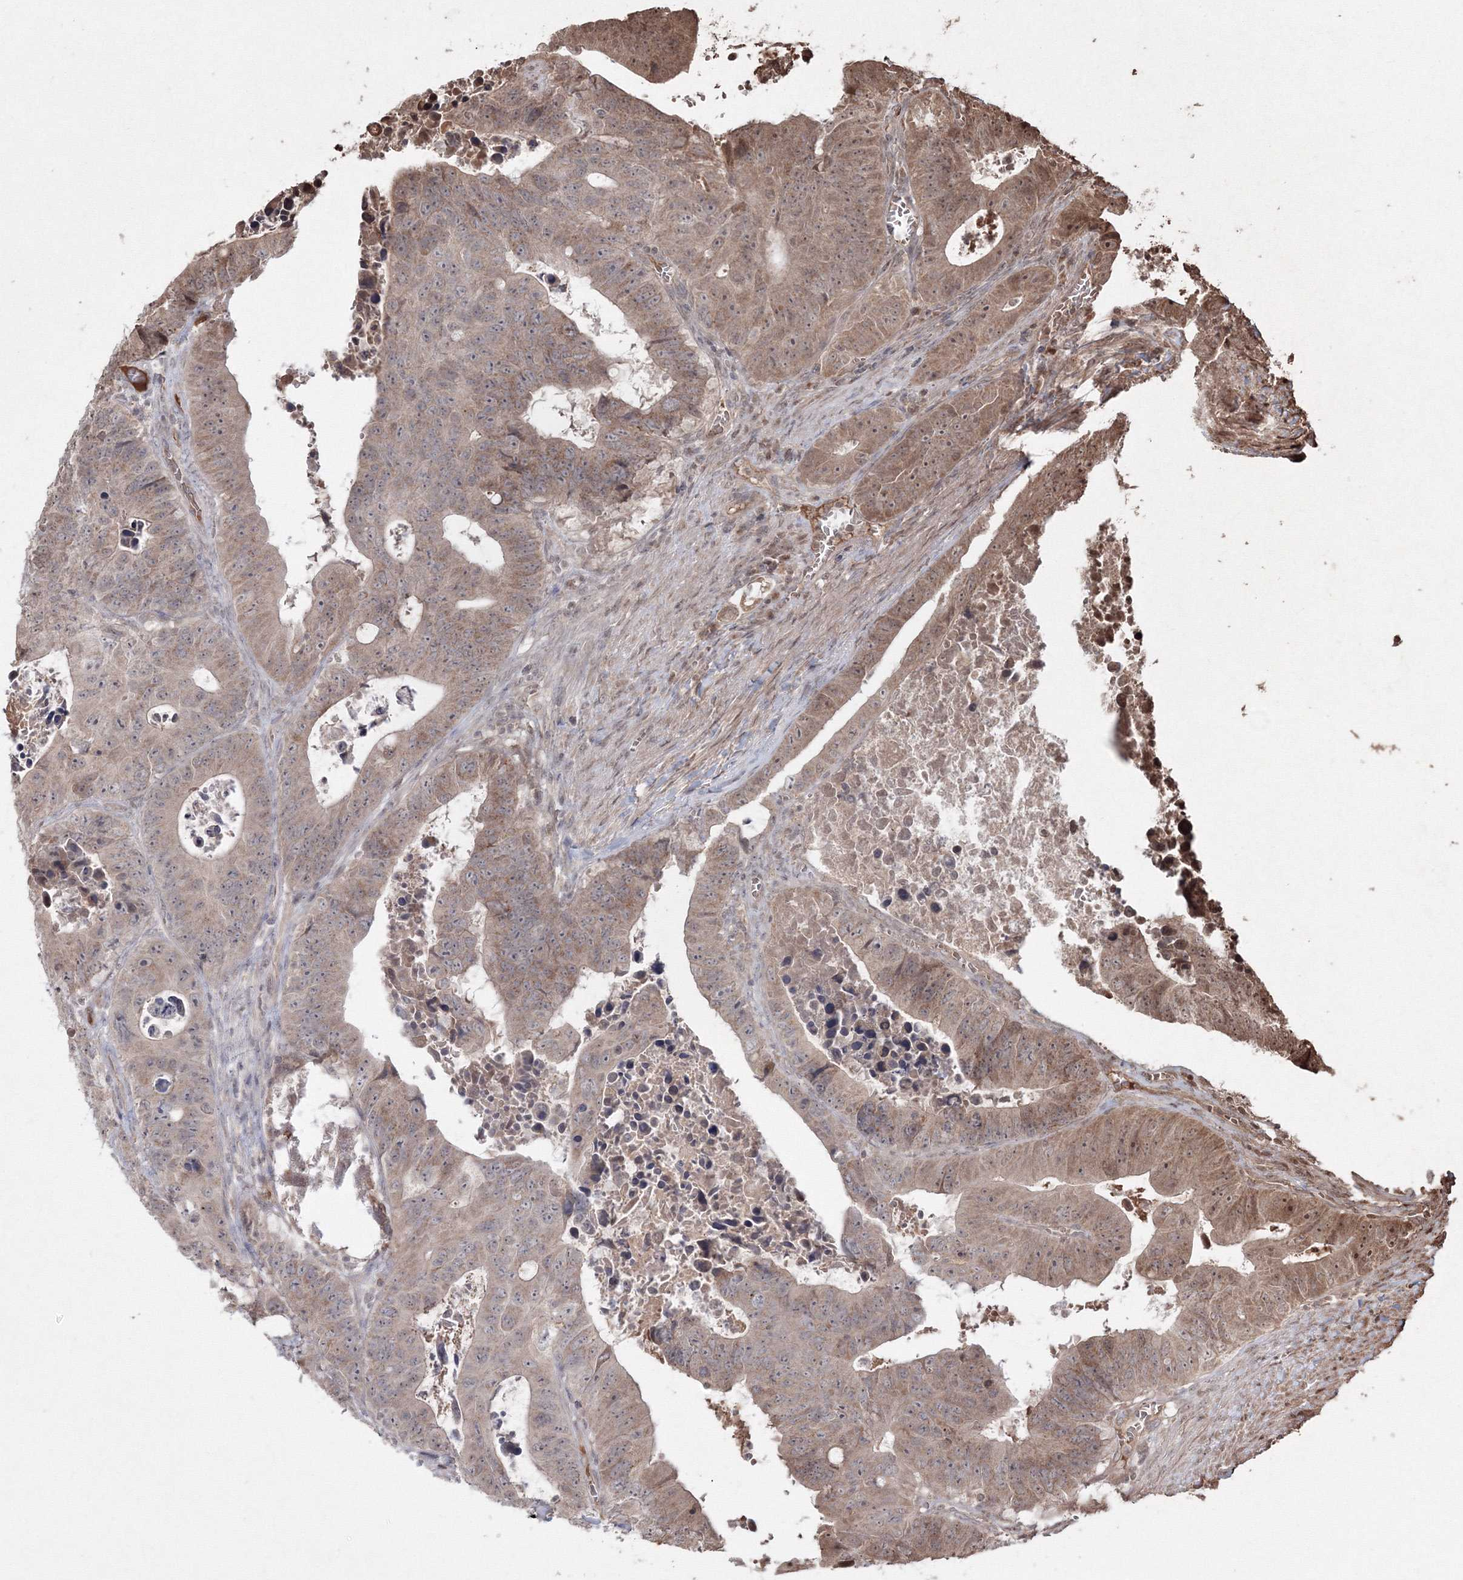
{"staining": {"intensity": "moderate", "quantity": "25%-75%", "location": "cytoplasmic/membranous,nuclear"}, "tissue": "colorectal cancer", "cell_type": "Tumor cells", "image_type": "cancer", "snomed": [{"axis": "morphology", "description": "Adenocarcinoma, NOS"}, {"axis": "topography", "description": "Colon"}], "caption": "This is a histology image of immunohistochemistry staining of colorectal cancer (adenocarcinoma), which shows moderate positivity in the cytoplasmic/membranous and nuclear of tumor cells.", "gene": "PEX13", "patient": {"sex": "male", "age": 87}}